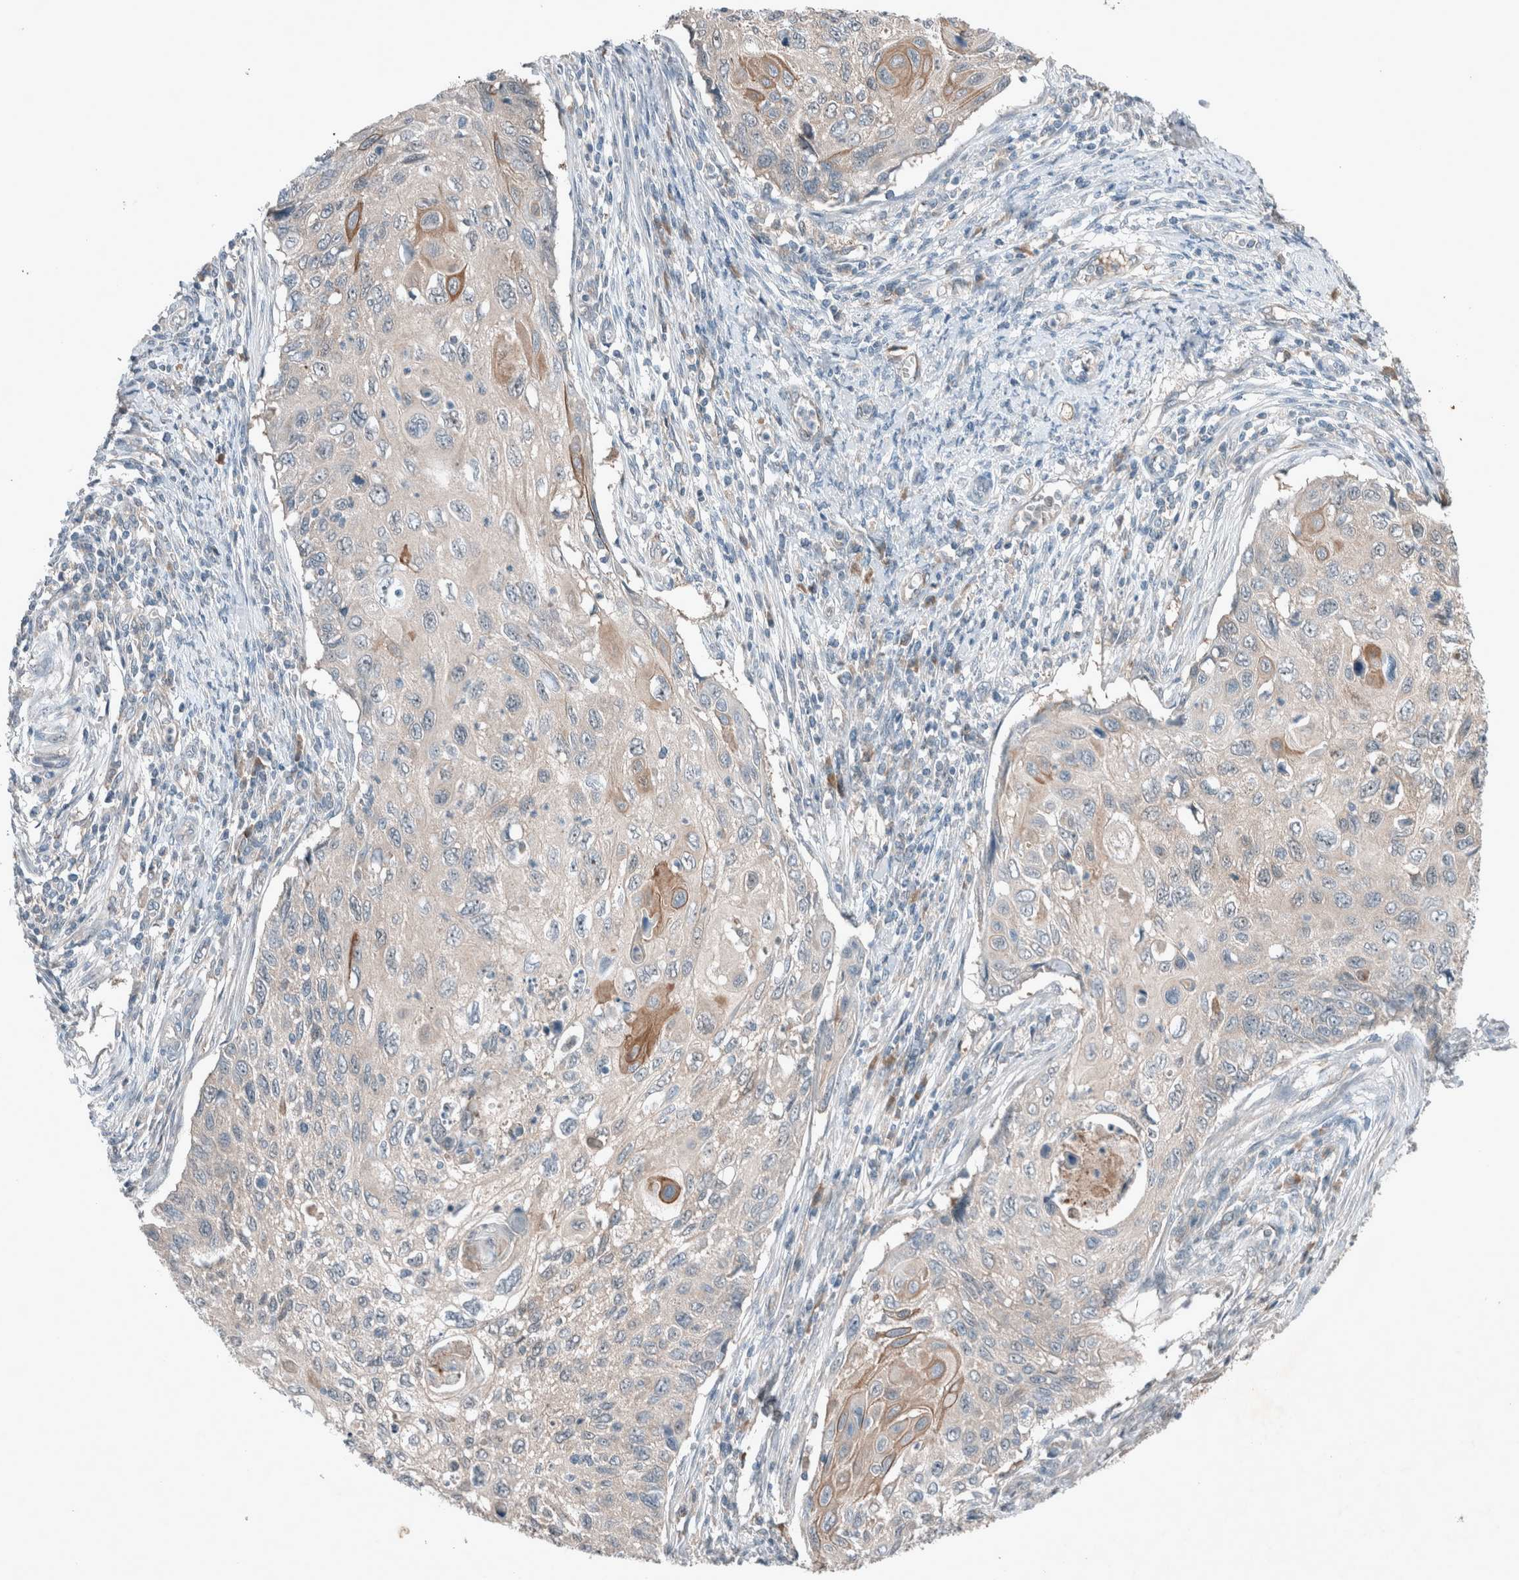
{"staining": {"intensity": "weak", "quantity": "<25%", "location": "cytoplasmic/membranous"}, "tissue": "cervical cancer", "cell_type": "Tumor cells", "image_type": "cancer", "snomed": [{"axis": "morphology", "description": "Squamous cell carcinoma, NOS"}, {"axis": "topography", "description": "Cervix"}], "caption": "An immunohistochemistry (IHC) image of squamous cell carcinoma (cervical) is shown. There is no staining in tumor cells of squamous cell carcinoma (cervical). (Brightfield microscopy of DAB immunohistochemistry at high magnification).", "gene": "RALGDS", "patient": {"sex": "female", "age": 70}}